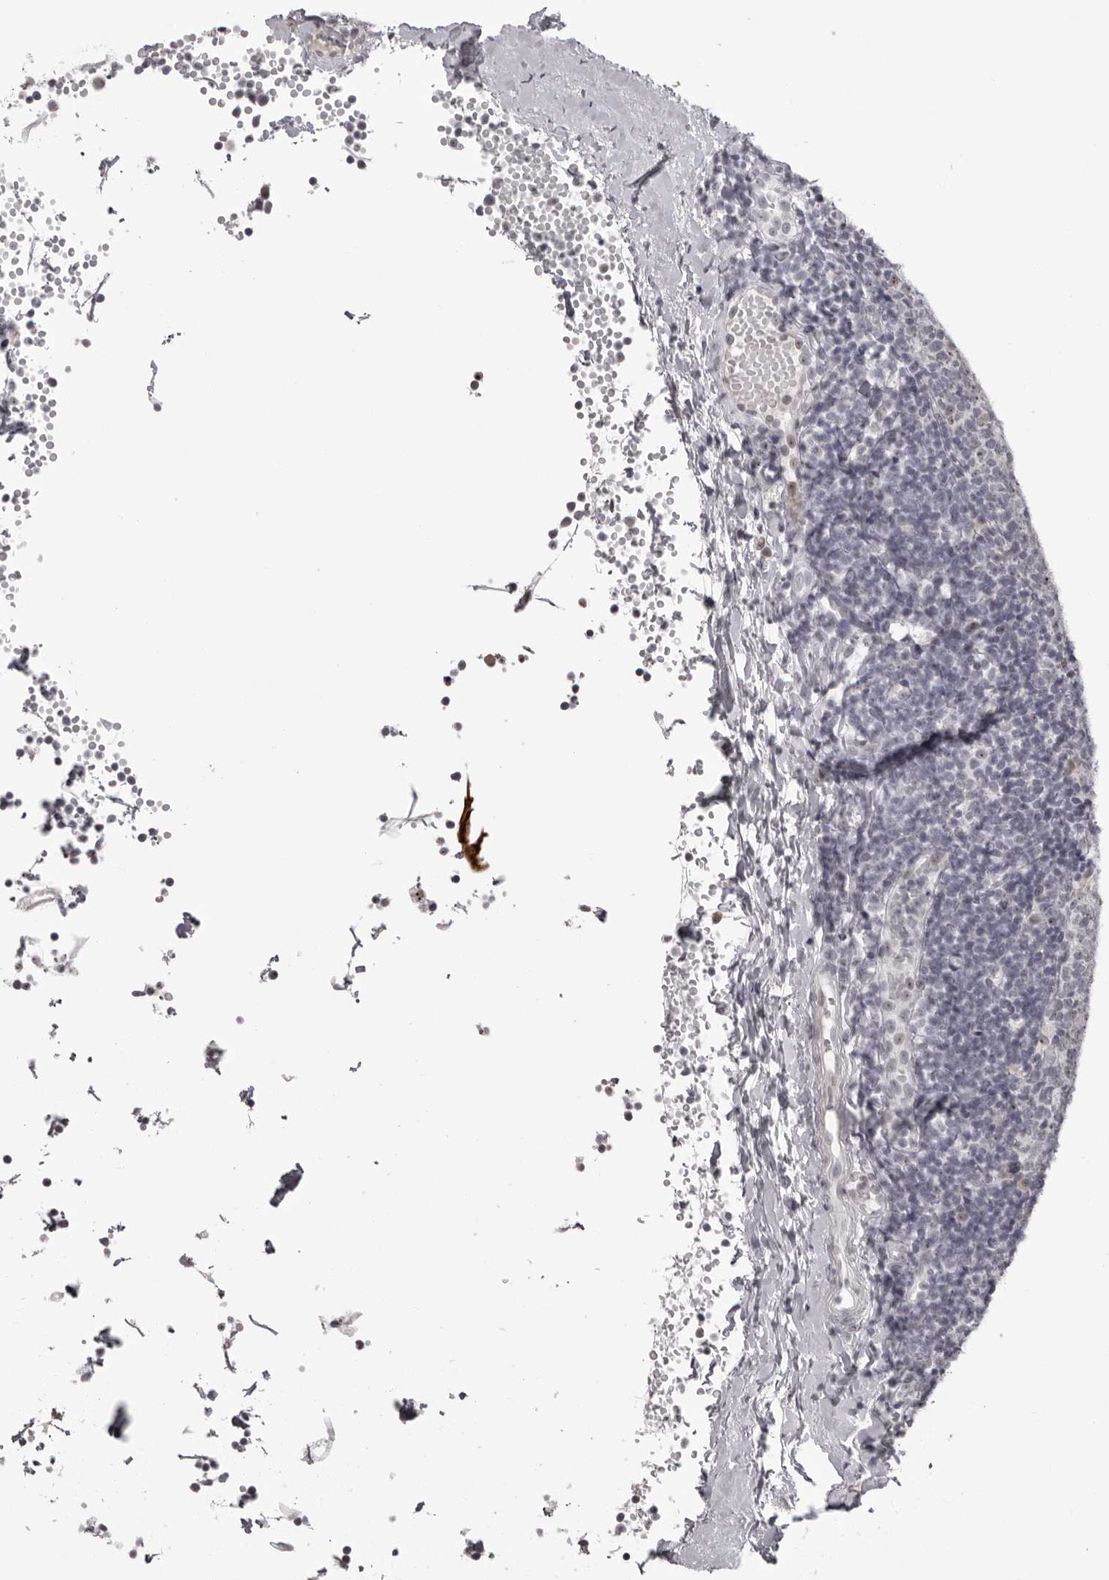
{"staining": {"intensity": "moderate", "quantity": "<25%", "location": "nuclear"}, "tissue": "tonsil", "cell_type": "Germinal center cells", "image_type": "normal", "snomed": [{"axis": "morphology", "description": "Normal tissue, NOS"}, {"axis": "topography", "description": "Tonsil"}], "caption": "This is an image of IHC staining of unremarkable tonsil, which shows moderate positivity in the nuclear of germinal center cells.", "gene": "HELZ", "patient": {"sex": "female", "age": 19}}